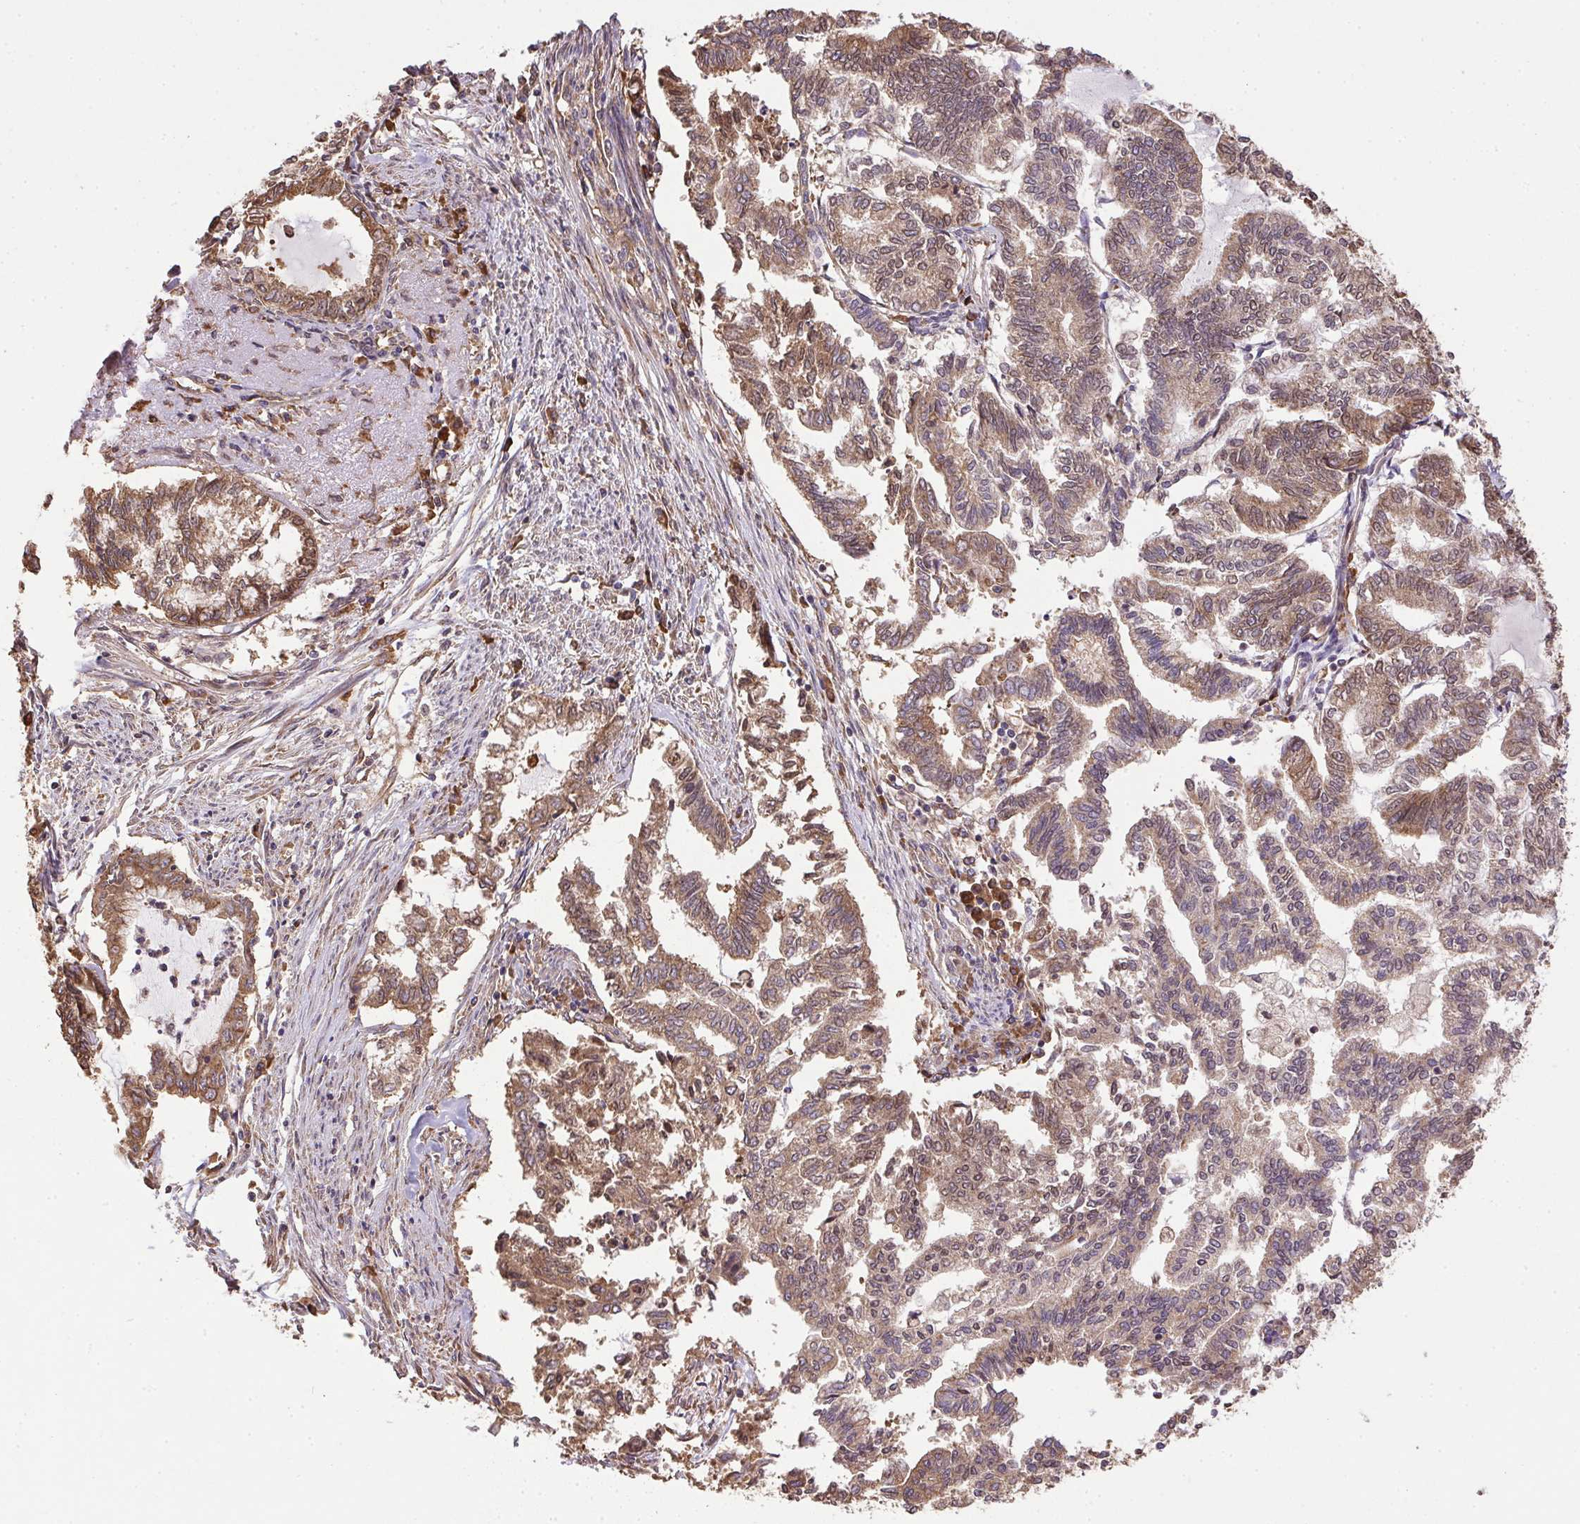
{"staining": {"intensity": "moderate", "quantity": ">75%", "location": "cytoplasmic/membranous"}, "tissue": "endometrial cancer", "cell_type": "Tumor cells", "image_type": "cancer", "snomed": [{"axis": "morphology", "description": "Adenocarcinoma, NOS"}, {"axis": "topography", "description": "Endometrium"}], "caption": "Endometrial cancer tissue displays moderate cytoplasmic/membranous positivity in approximately >75% of tumor cells, visualized by immunohistochemistry.", "gene": "EIF2S1", "patient": {"sex": "female", "age": 79}}